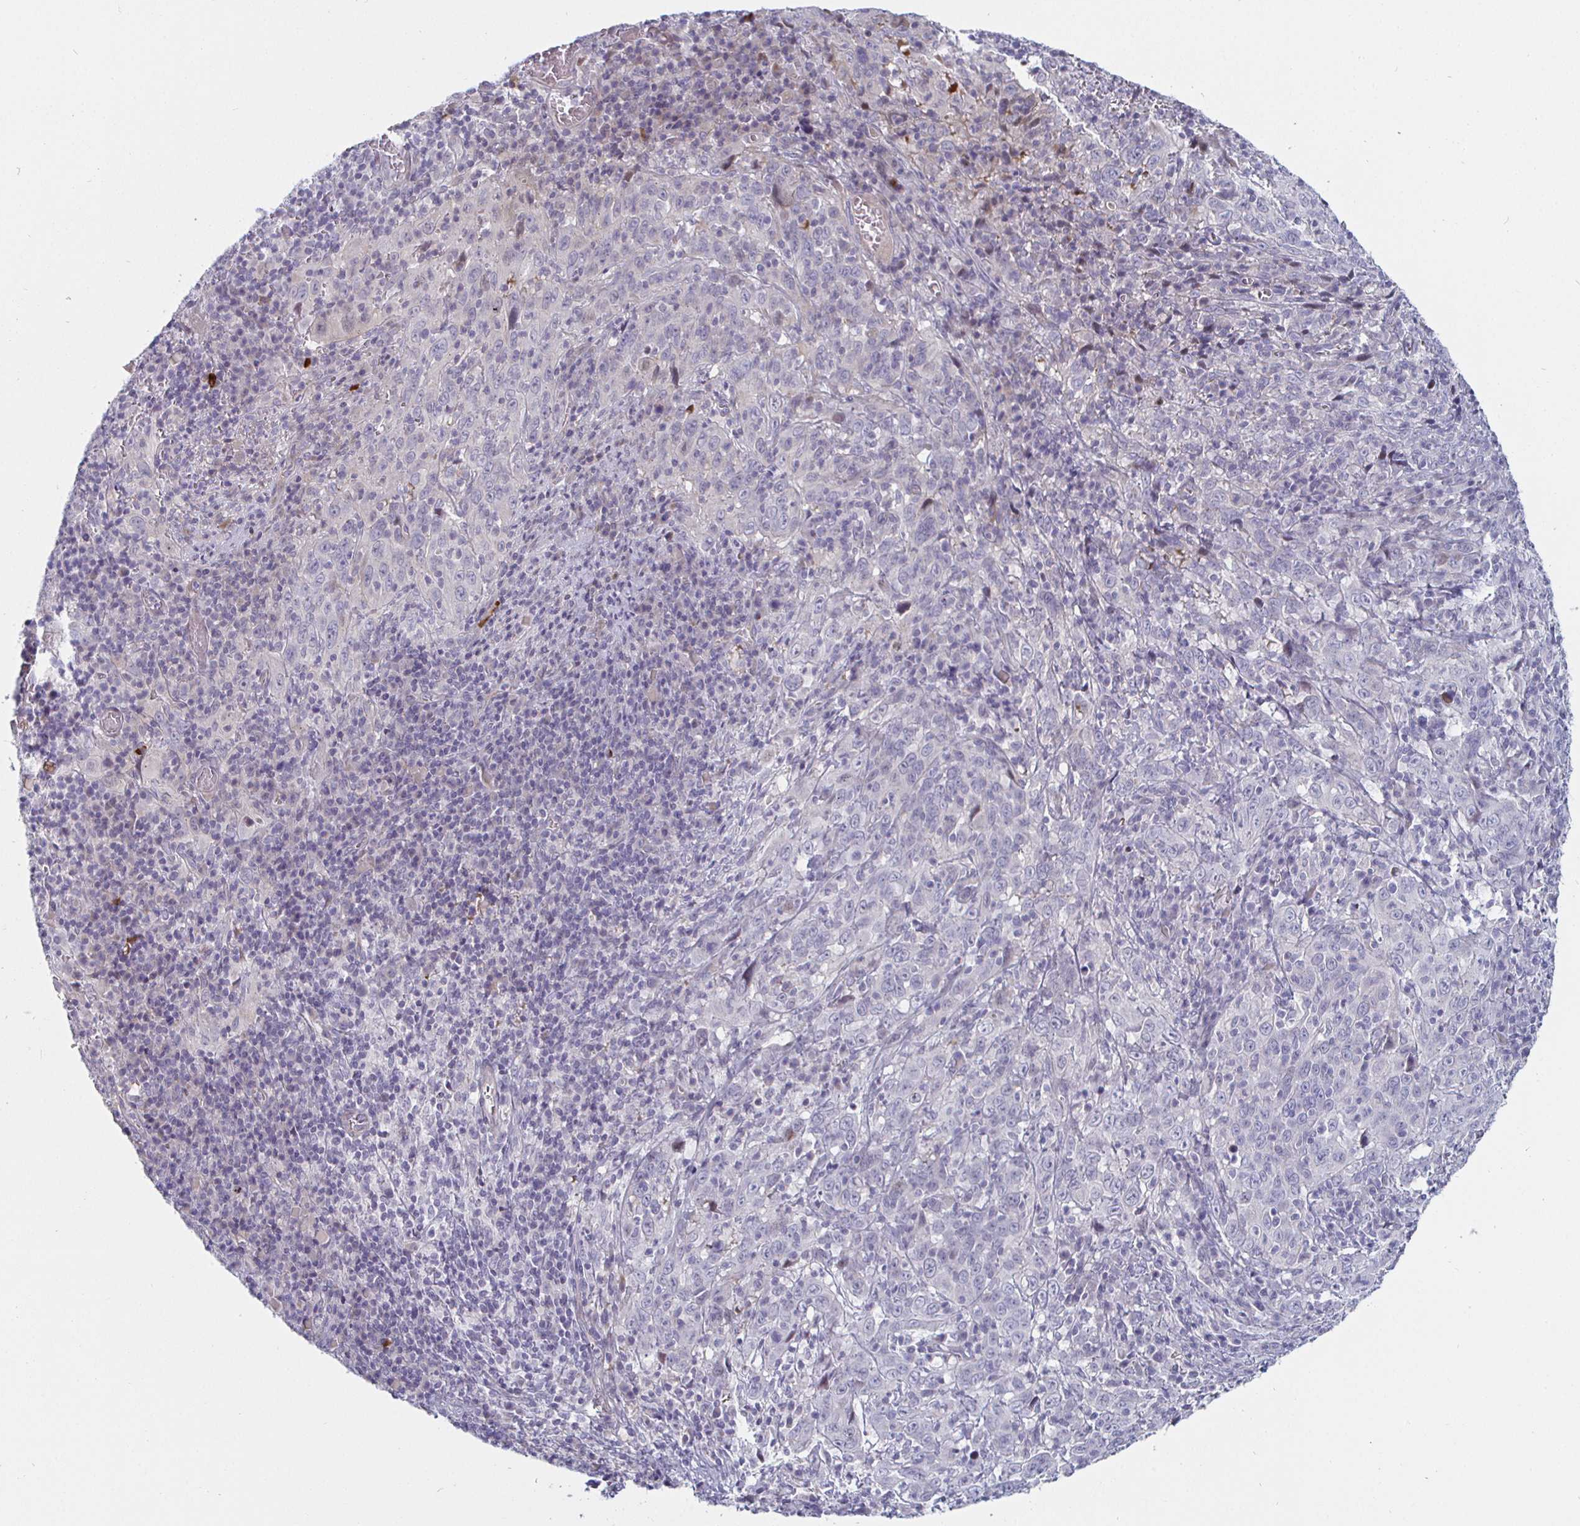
{"staining": {"intensity": "negative", "quantity": "none", "location": "none"}, "tissue": "cervical cancer", "cell_type": "Tumor cells", "image_type": "cancer", "snomed": [{"axis": "morphology", "description": "Squamous cell carcinoma, NOS"}, {"axis": "topography", "description": "Cervix"}], "caption": "Immunohistochemistry histopathology image of neoplastic tissue: human cervical cancer (squamous cell carcinoma) stained with DAB displays no significant protein staining in tumor cells. Nuclei are stained in blue.", "gene": "DMRTB1", "patient": {"sex": "female", "age": 46}}